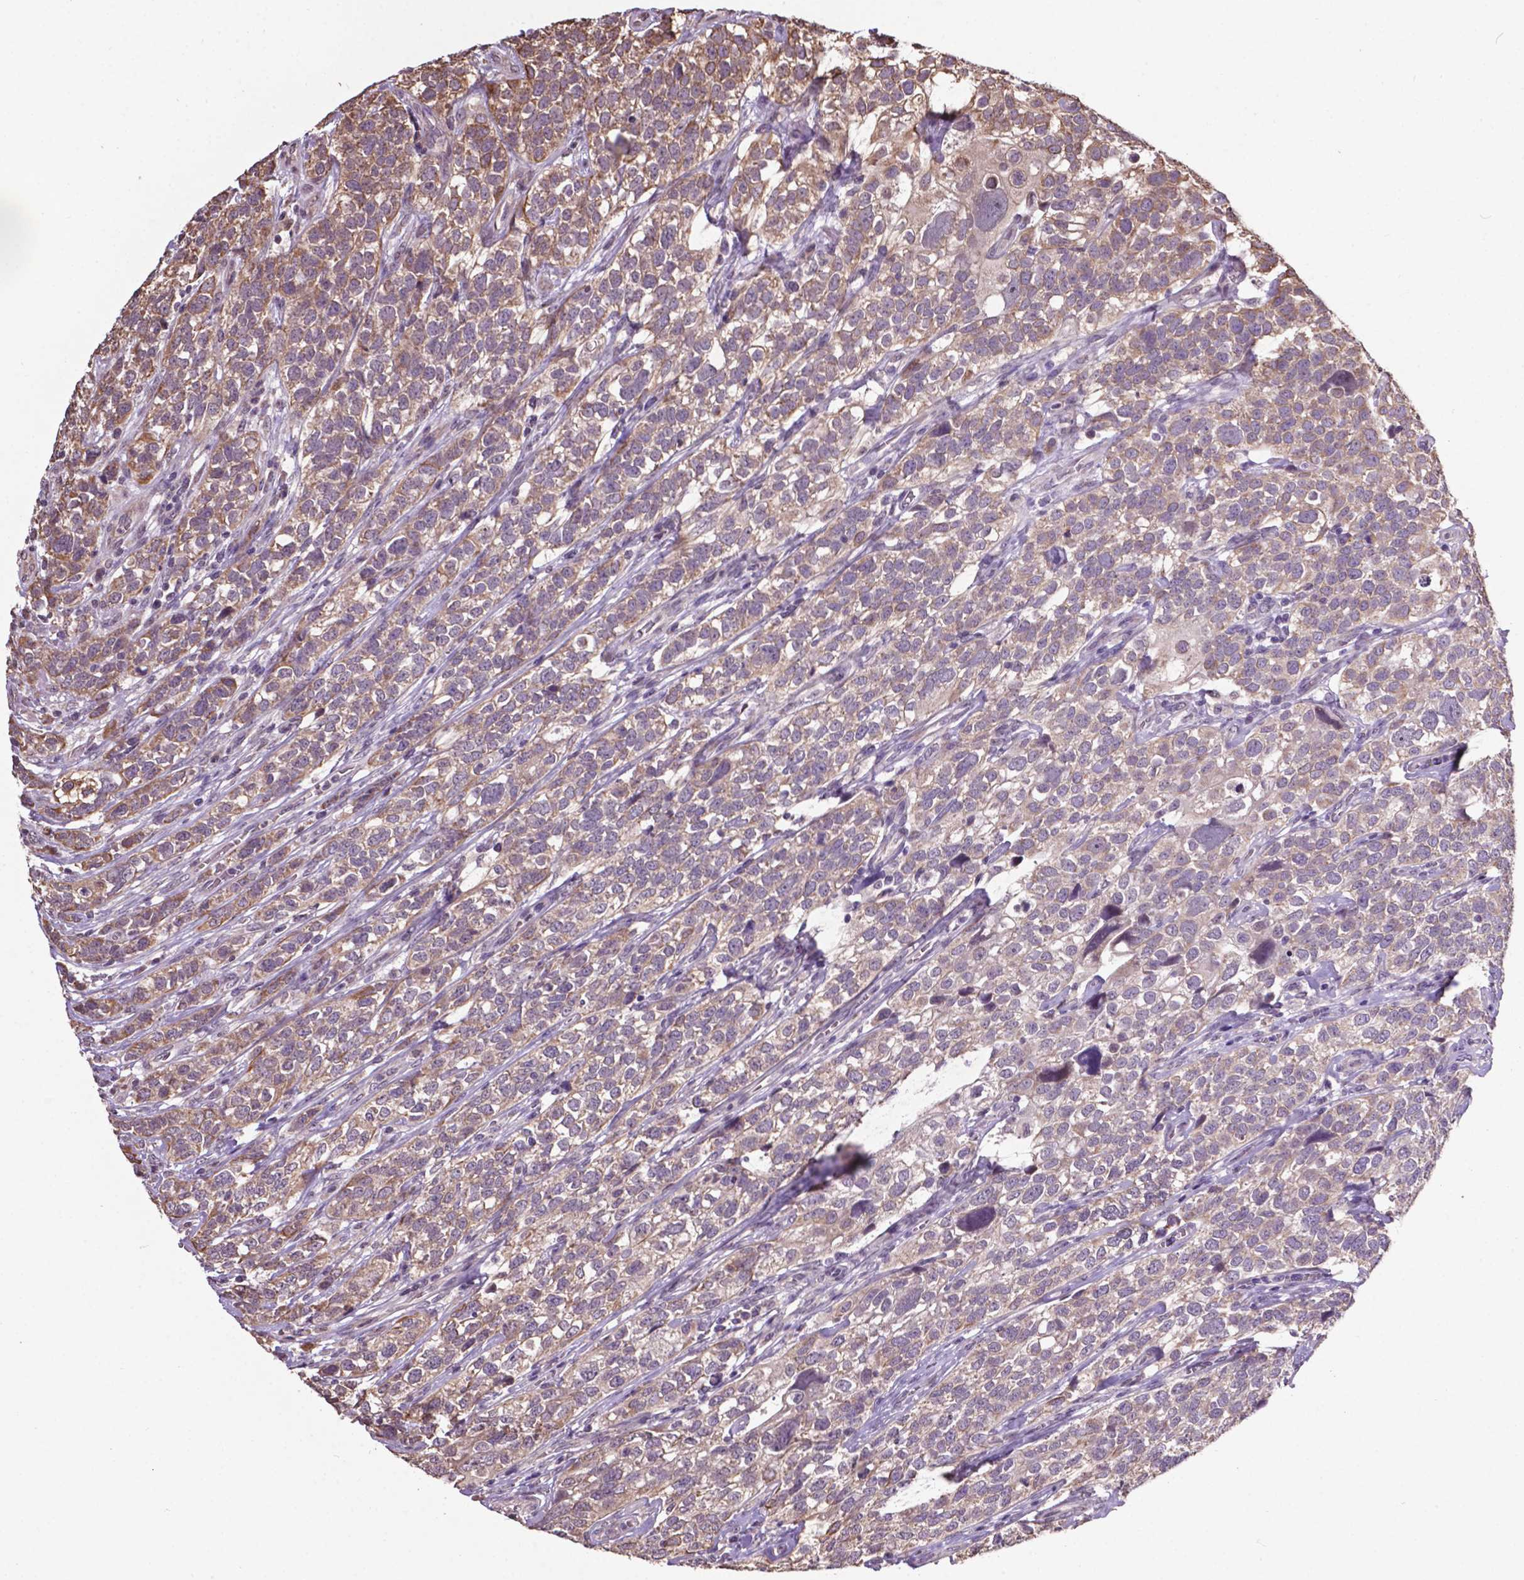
{"staining": {"intensity": "weak", "quantity": "25%-75%", "location": "cytoplasmic/membranous"}, "tissue": "urothelial cancer", "cell_type": "Tumor cells", "image_type": "cancer", "snomed": [{"axis": "morphology", "description": "Urothelial carcinoma, High grade"}, {"axis": "topography", "description": "Urinary bladder"}], "caption": "Immunohistochemistry of high-grade urothelial carcinoma displays low levels of weak cytoplasmic/membranous expression in about 25%-75% of tumor cells.", "gene": "GLRA2", "patient": {"sex": "female", "age": 58}}